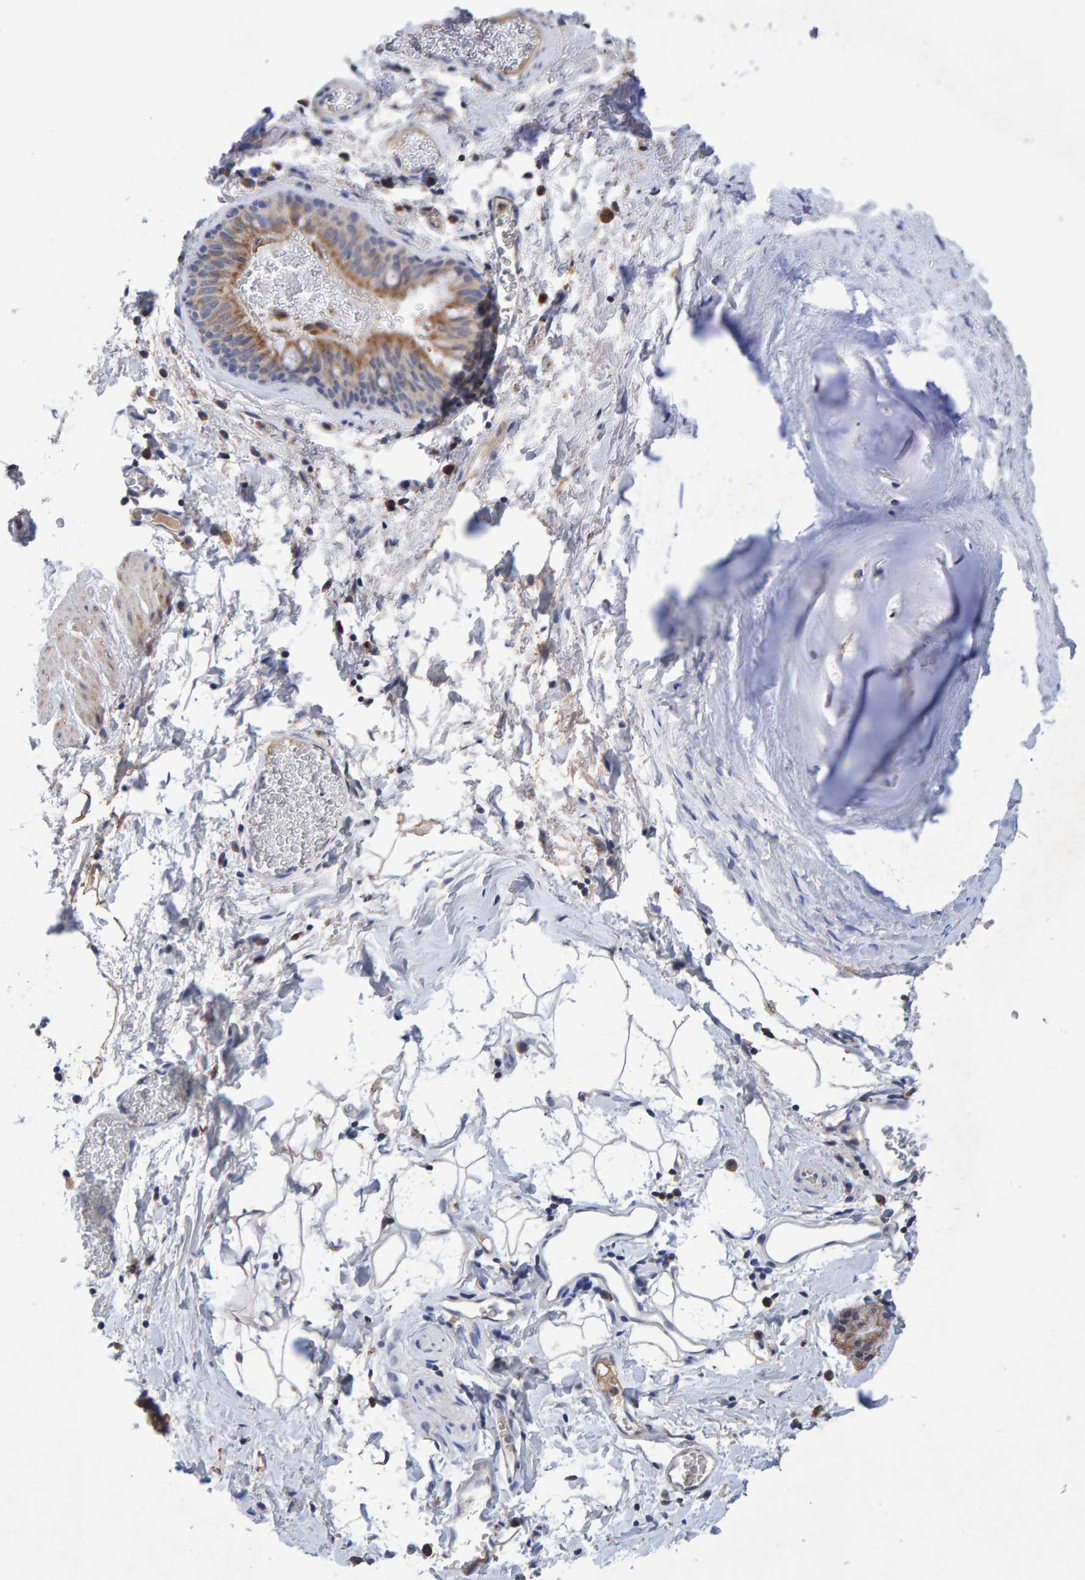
{"staining": {"intensity": "moderate", "quantity": ">75%", "location": "cytoplasmic/membranous"}, "tissue": "bronchus", "cell_type": "Respiratory epithelial cells", "image_type": "normal", "snomed": [{"axis": "morphology", "description": "Normal tissue, NOS"}, {"axis": "topography", "description": "Cartilage tissue"}, {"axis": "topography", "description": "Bronchus"}], "caption": "Protein analysis of benign bronchus demonstrates moderate cytoplasmic/membranous expression in approximately >75% of respiratory epithelial cells.", "gene": "EFR3A", "patient": {"sex": "female", "age": 53}}